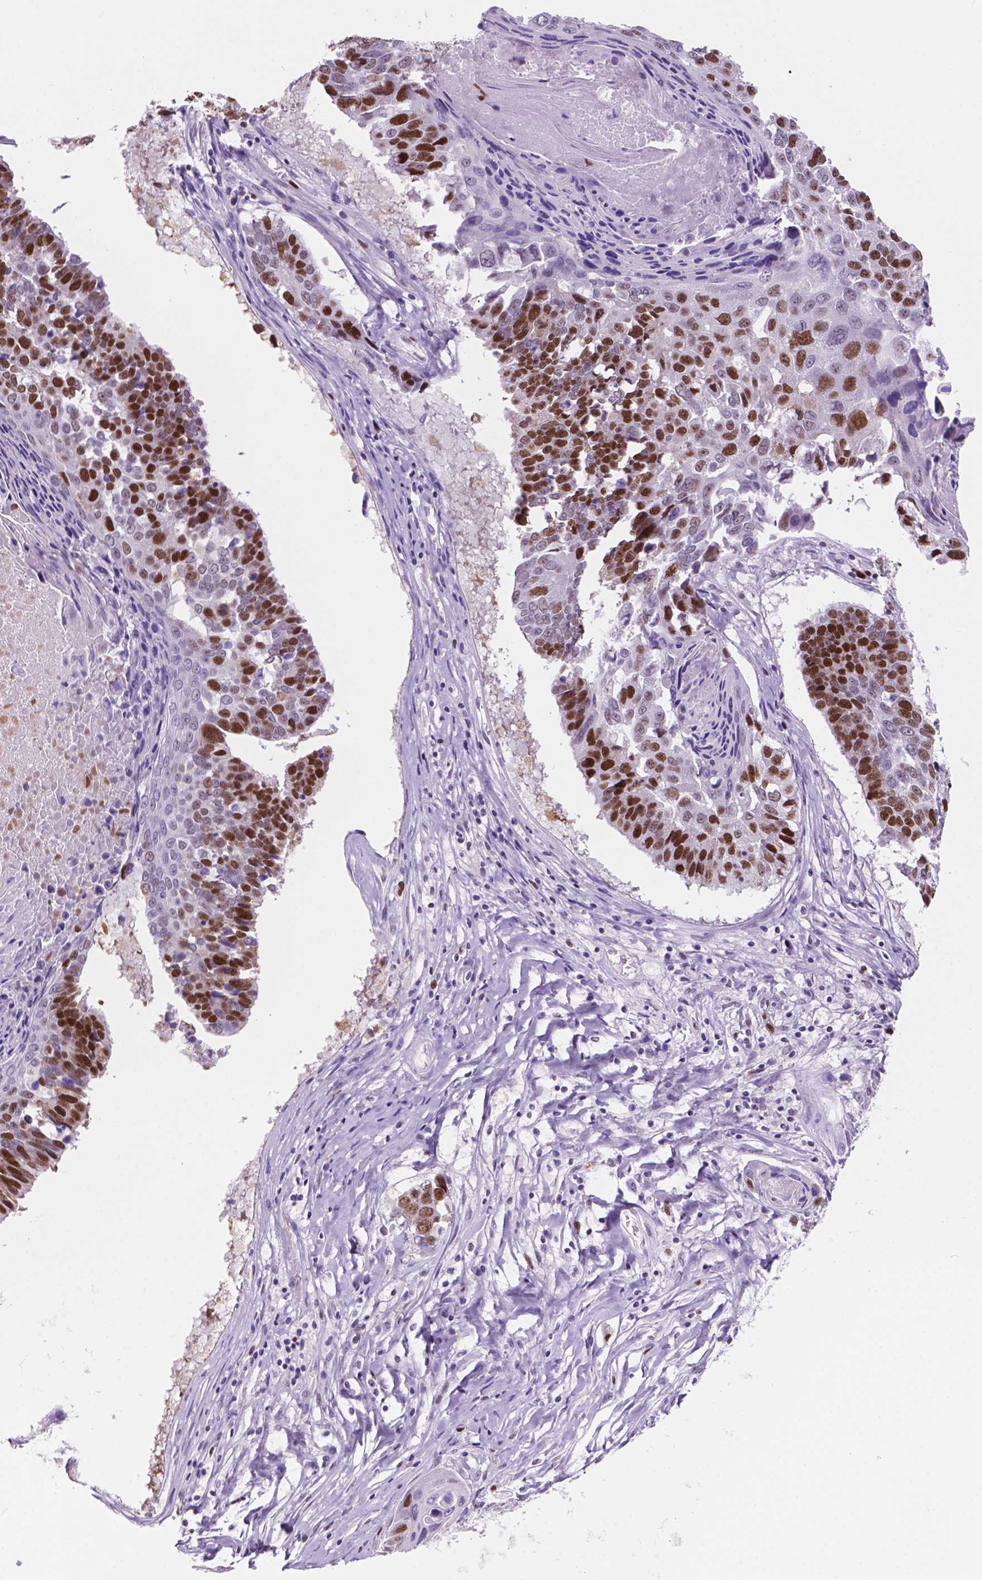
{"staining": {"intensity": "moderate", "quantity": ">75%", "location": "nuclear"}, "tissue": "lung cancer", "cell_type": "Tumor cells", "image_type": "cancer", "snomed": [{"axis": "morphology", "description": "Squamous cell carcinoma, NOS"}, {"axis": "topography", "description": "Lung"}], "caption": "Tumor cells show moderate nuclear staining in approximately >75% of cells in squamous cell carcinoma (lung).", "gene": "NCAPH2", "patient": {"sex": "male", "age": 73}}